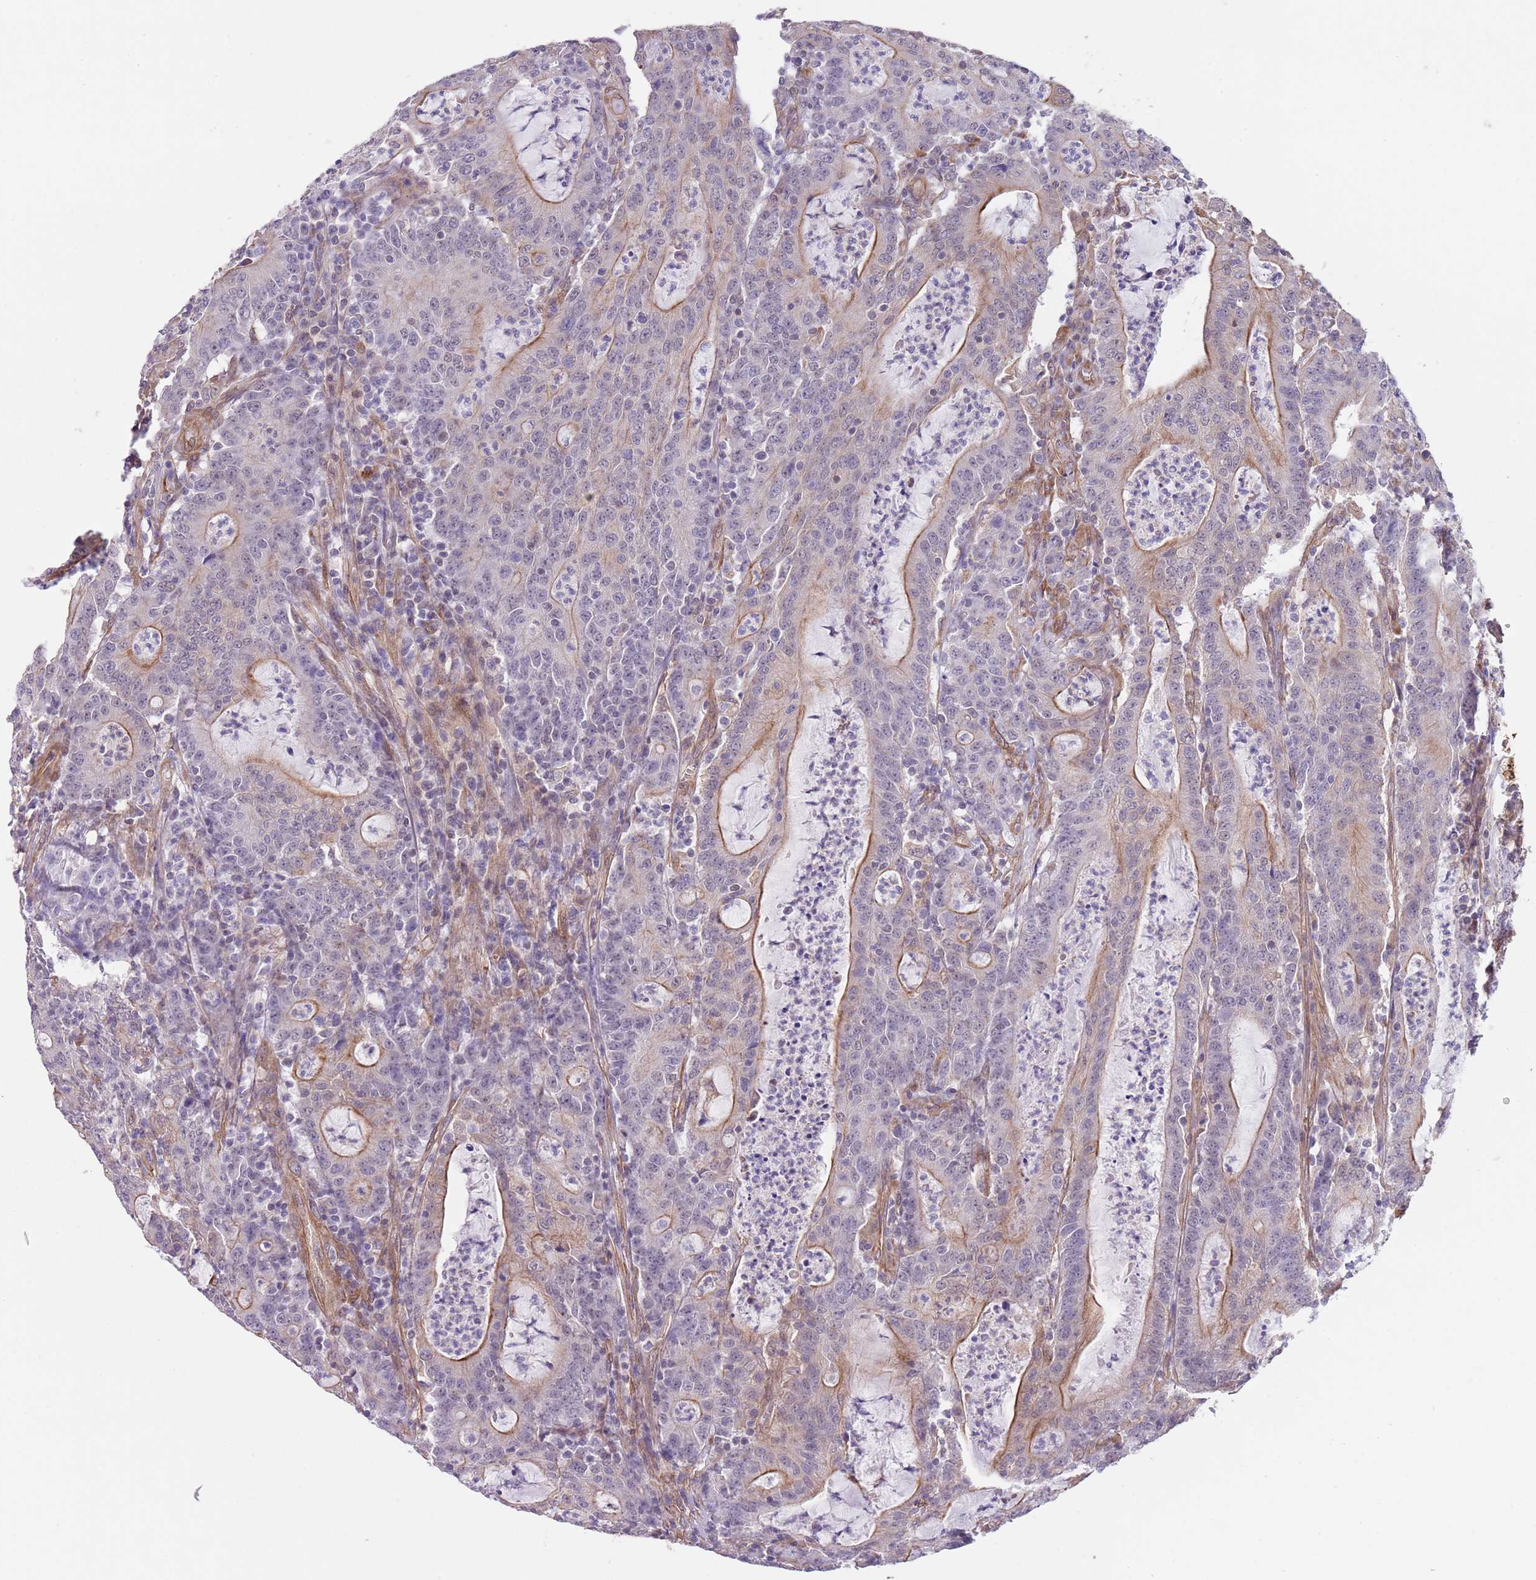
{"staining": {"intensity": "moderate", "quantity": "25%-75%", "location": "cytoplasmic/membranous"}, "tissue": "colorectal cancer", "cell_type": "Tumor cells", "image_type": "cancer", "snomed": [{"axis": "morphology", "description": "Adenocarcinoma, NOS"}, {"axis": "topography", "description": "Colon"}], "caption": "IHC histopathology image of neoplastic tissue: human colorectal cancer stained using immunohistochemistry (IHC) demonstrates medium levels of moderate protein expression localized specifically in the cytoplasmic/membranous of tumor cells, appearing as a cytoplasmic/membranous brown color.", "gene": "CREBZF", "patient": {"sex": "male", "age": 83}}